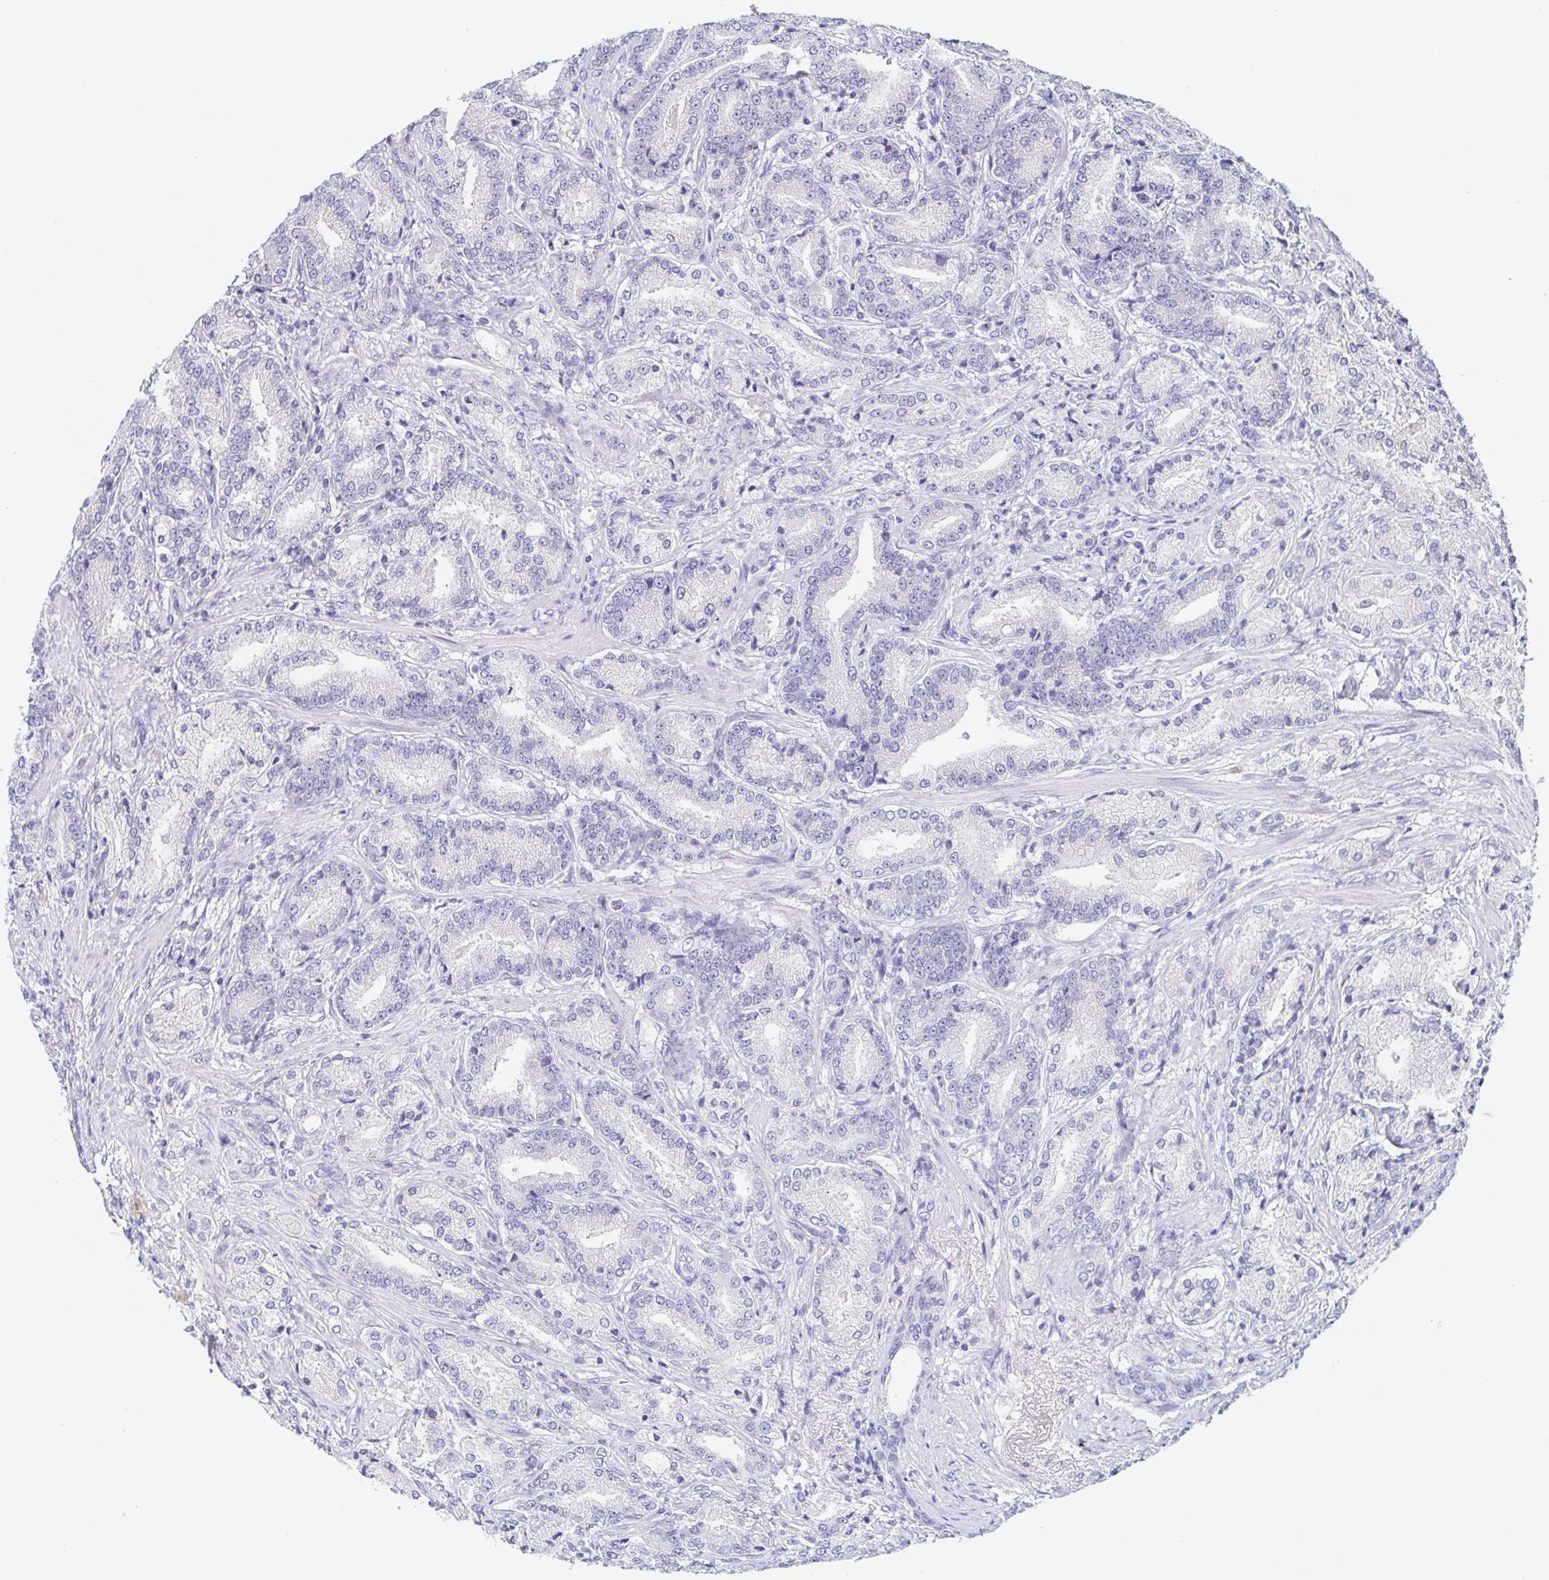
{"staining": {"intensity": "negative", "quantity": "none", "location": "none"}, "tissue": "prostate cancer", "cell_type": "Tumor cells", "image_type": "cancer", "snomed": [{"axis": "morphology", "description": "Adenocarcinoma, High grade"}, {"axis": "topography", "description": "Prostate and seminal vesicle, NOS"}], "caption": "This is an immunohistochemistry (IHC) photomicrograph of prostate adenocarcinoma (high-grade). There is no positivity in tumor cells.", "gene": "TREH", "patient": {"sex": "male", "age": 61}}